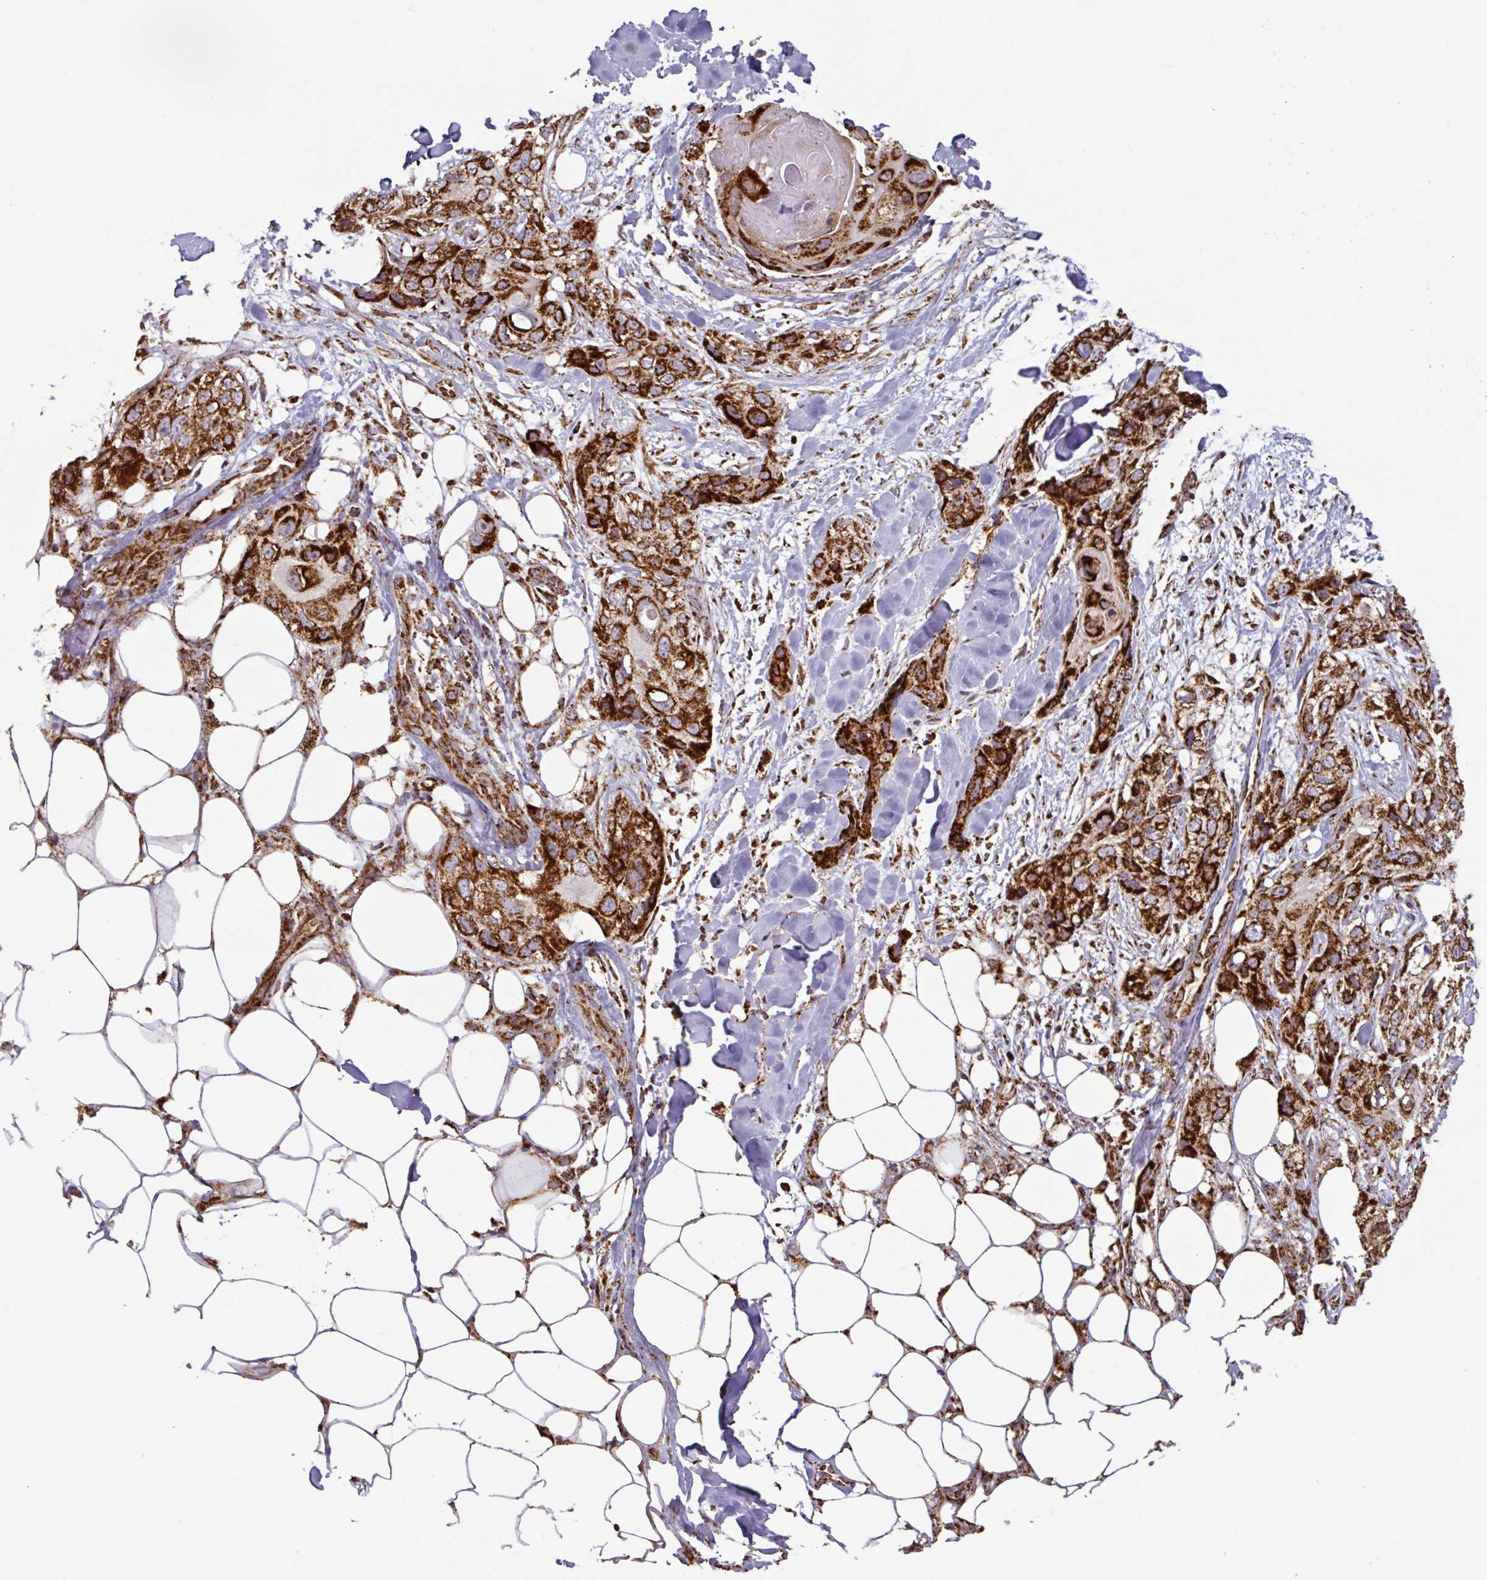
{"staining": {"intensity": "strong", "quantity": ">75%", "location": "cytoplasmic/membranous"}, "tissue": "skin cancer", "cell_type": "Tumor cells", "image_type": "cancer", "snomed": [{"axis": "morphology", "description": "Normal tissue, NOS"}, {"axis": "morphology", "description": "Squamous cell carcinoma, NOS"}, {"axis": "topography", "description": "Skin"}], "caption": "A micrograph of skin cancer stained for a protein demonstrates strong cytoplasmic/membranous brown staining in tumor cells.", "gene": "TRAP1", "patient": {"sex": "male", "age": 72}}